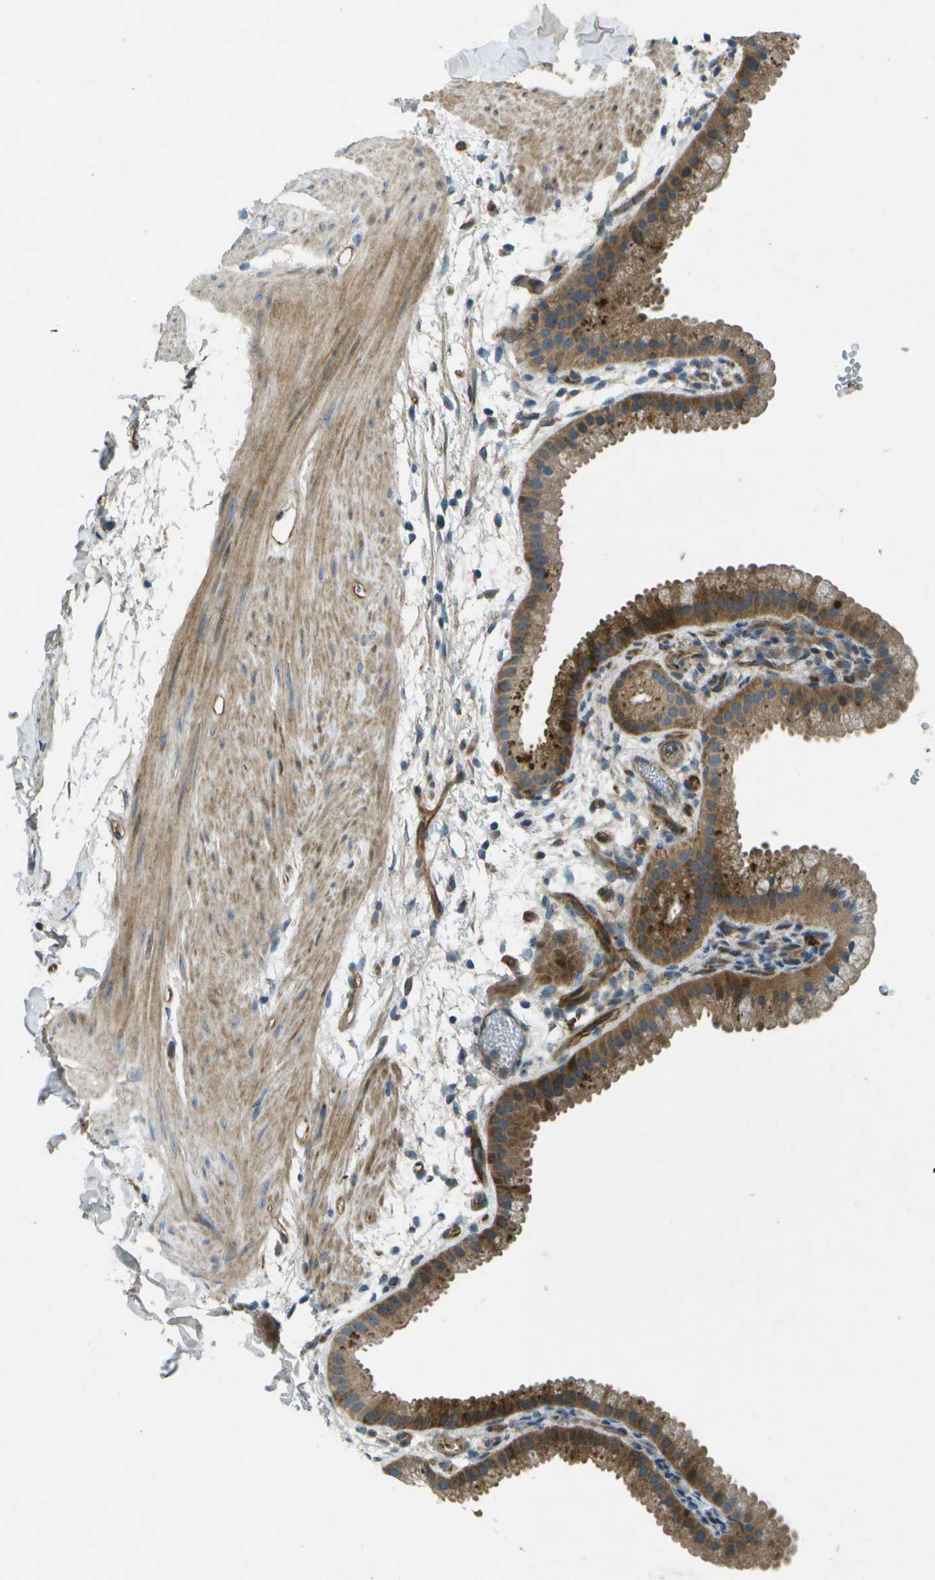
{"staining": {"intensity": "strong", "quantity": ">75%", "location": "cytoplasmic/membranous"}, "tissue": "gallbladder", "cell_type": "Glandular cells", "image_type": "normal", "snomed": [{"axis": "morphology", "description": "Normal tissue, NOS"}, {"axis": "topography", "description": "Gallbladder"}], "caption": "A brown stain shows strong cytoplasmic/membranous staining of a protein in glandular cells of unremarkable gallbladder.", "gene": "PXYLP1", "patient": {"sex": "female", "age": 64}}